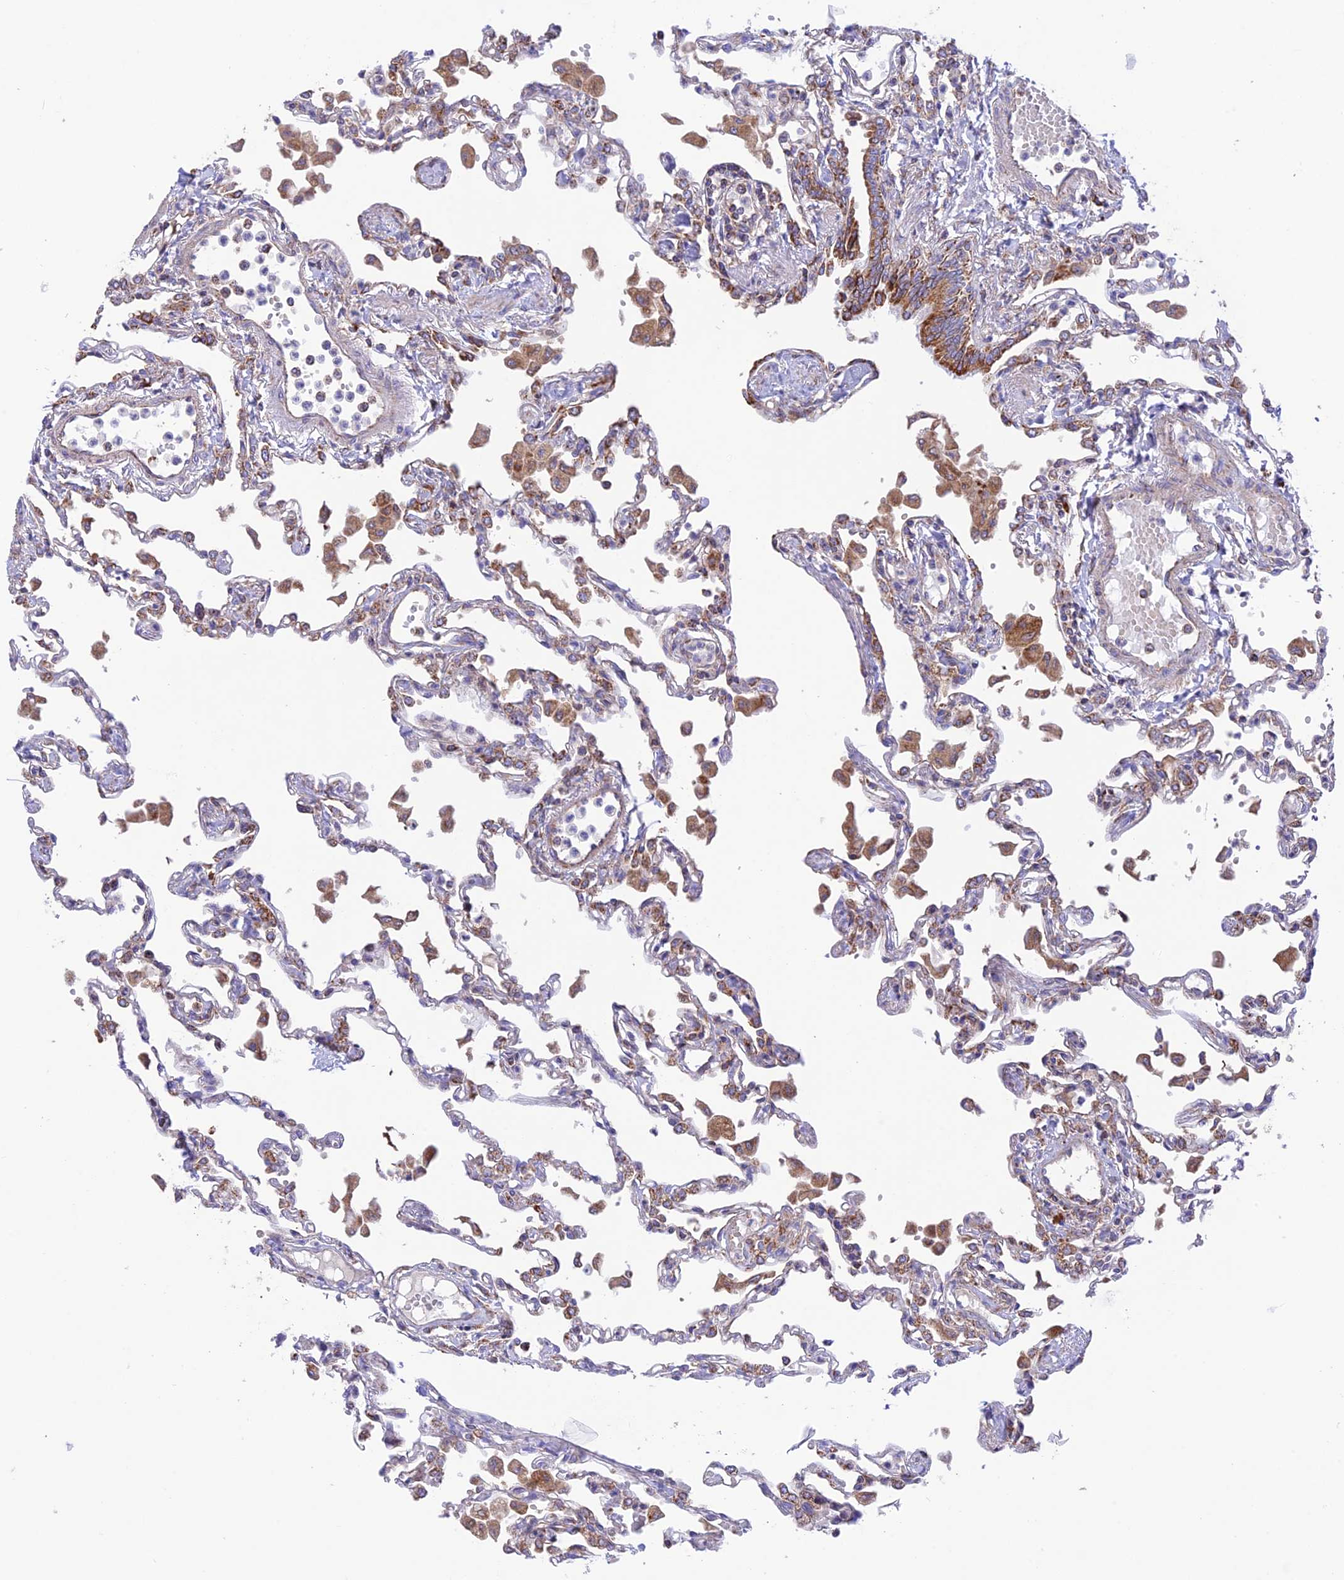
{"staining": {"intensity": "negative", "quantity": "none", "location": "none"}, "tissue": "lung", "cell_type": "Alveolar cells", "image_type": "normal", "snomed": [{"axis": "morphology", "description": "Normal tissue, NOS"}, {"axis": "topography", "description": "Bronchus"}, {"axis": "topography", "description": "Lung"}], "caption": "This is an immunohistochemistry (IHC) photomicrograph of unremarkable lung. There is no staining in alveolar cells.", "gene": "UAP1L1", "patient": {"sex": "female", "age": 49}}